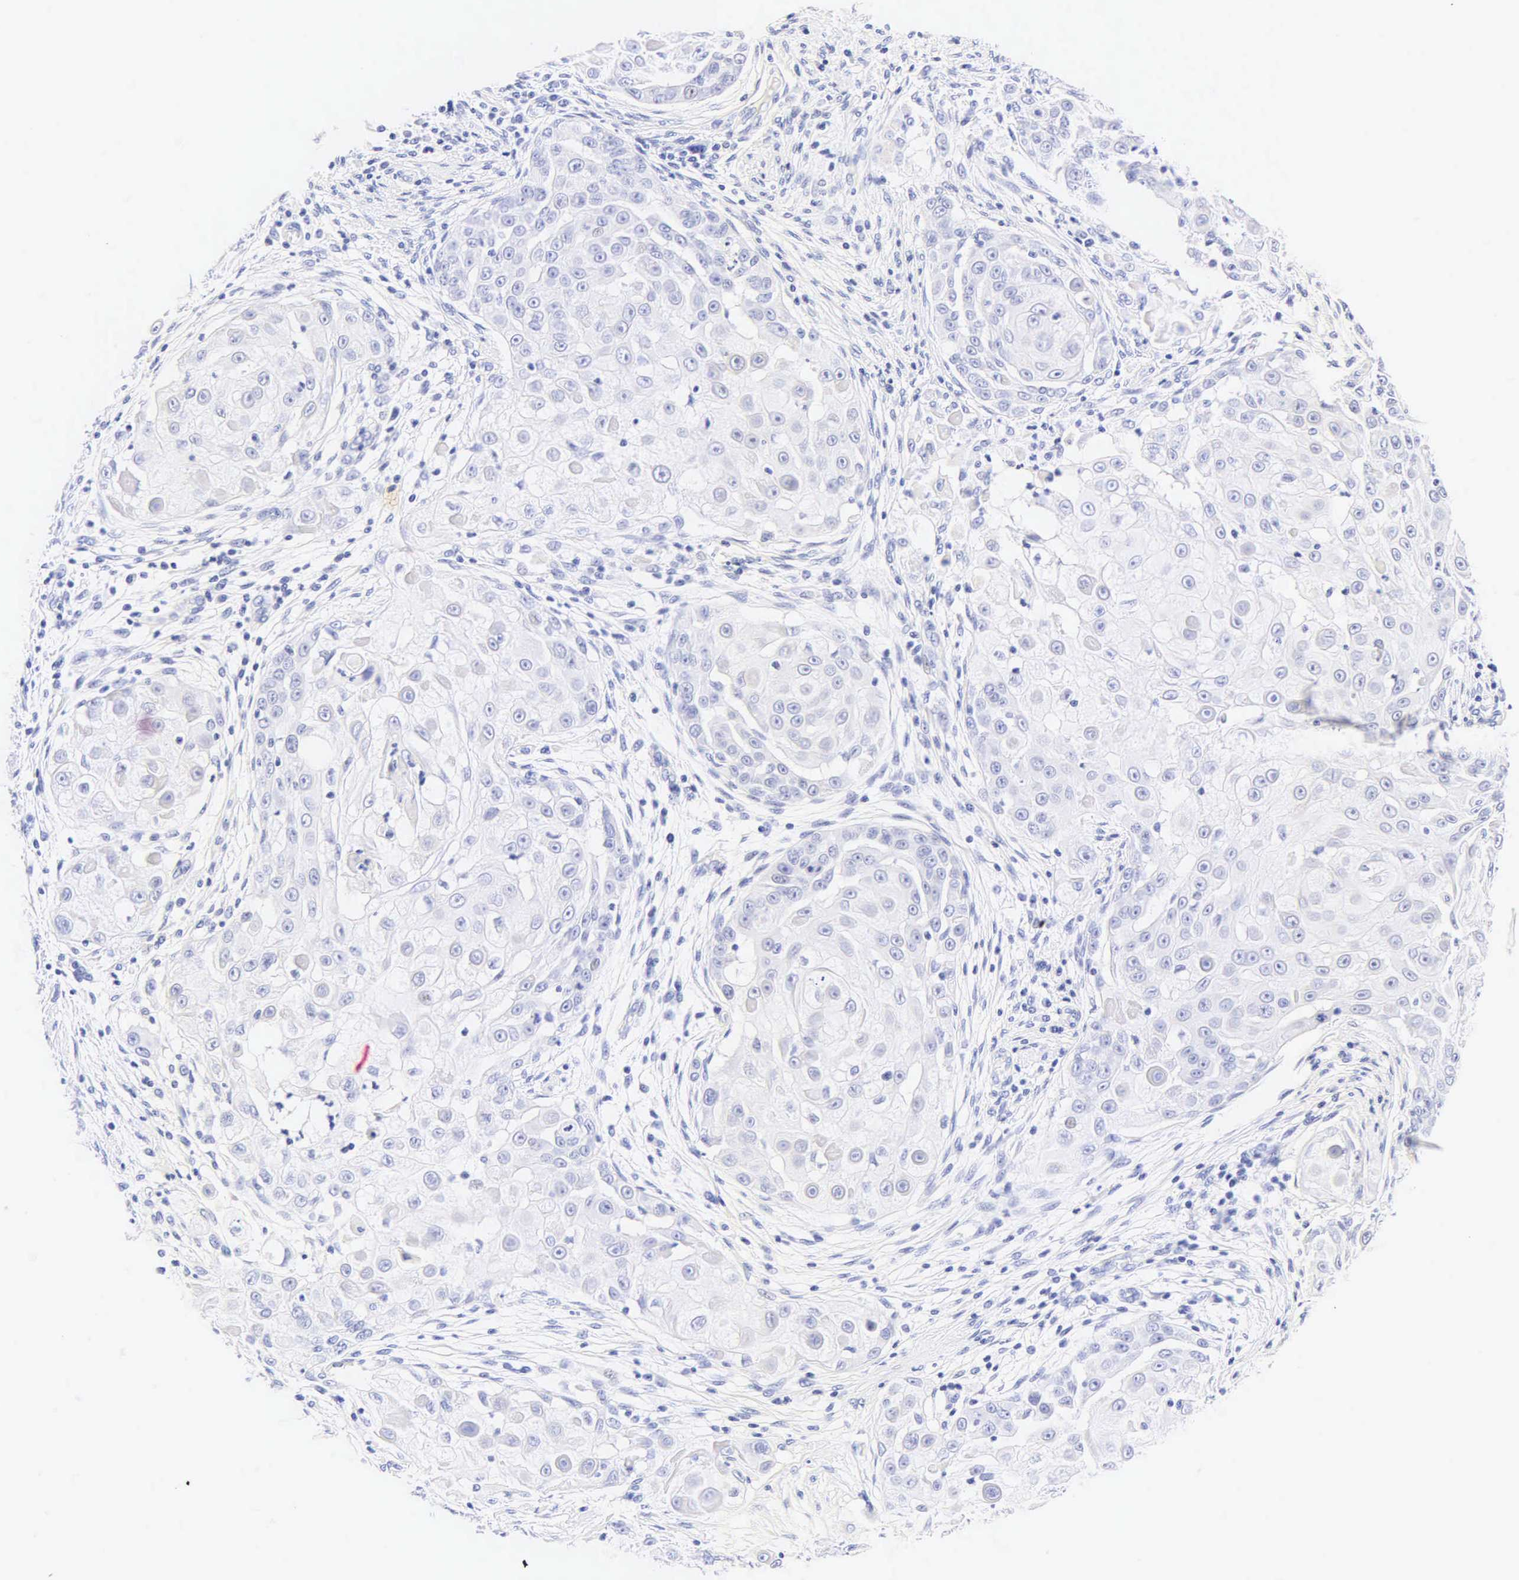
{"staining": {"intensity": "negative", "quantity": "none", "location": "none"}, "tissue": "skin cancer", "cell_type": "Tumor cells", "image_type": "cancer", "snomed": [{"axis": "morphology", "description": "Squamous cell carcinoma, NOS"}, {"axis": "topography", "description": "Skin"}], "caption": "Photomicrograph shows no protein expression in tumor cells of skin cancer tissue.", "gene": "CALD1", "patient": {"sex": "female", "age": 57}}